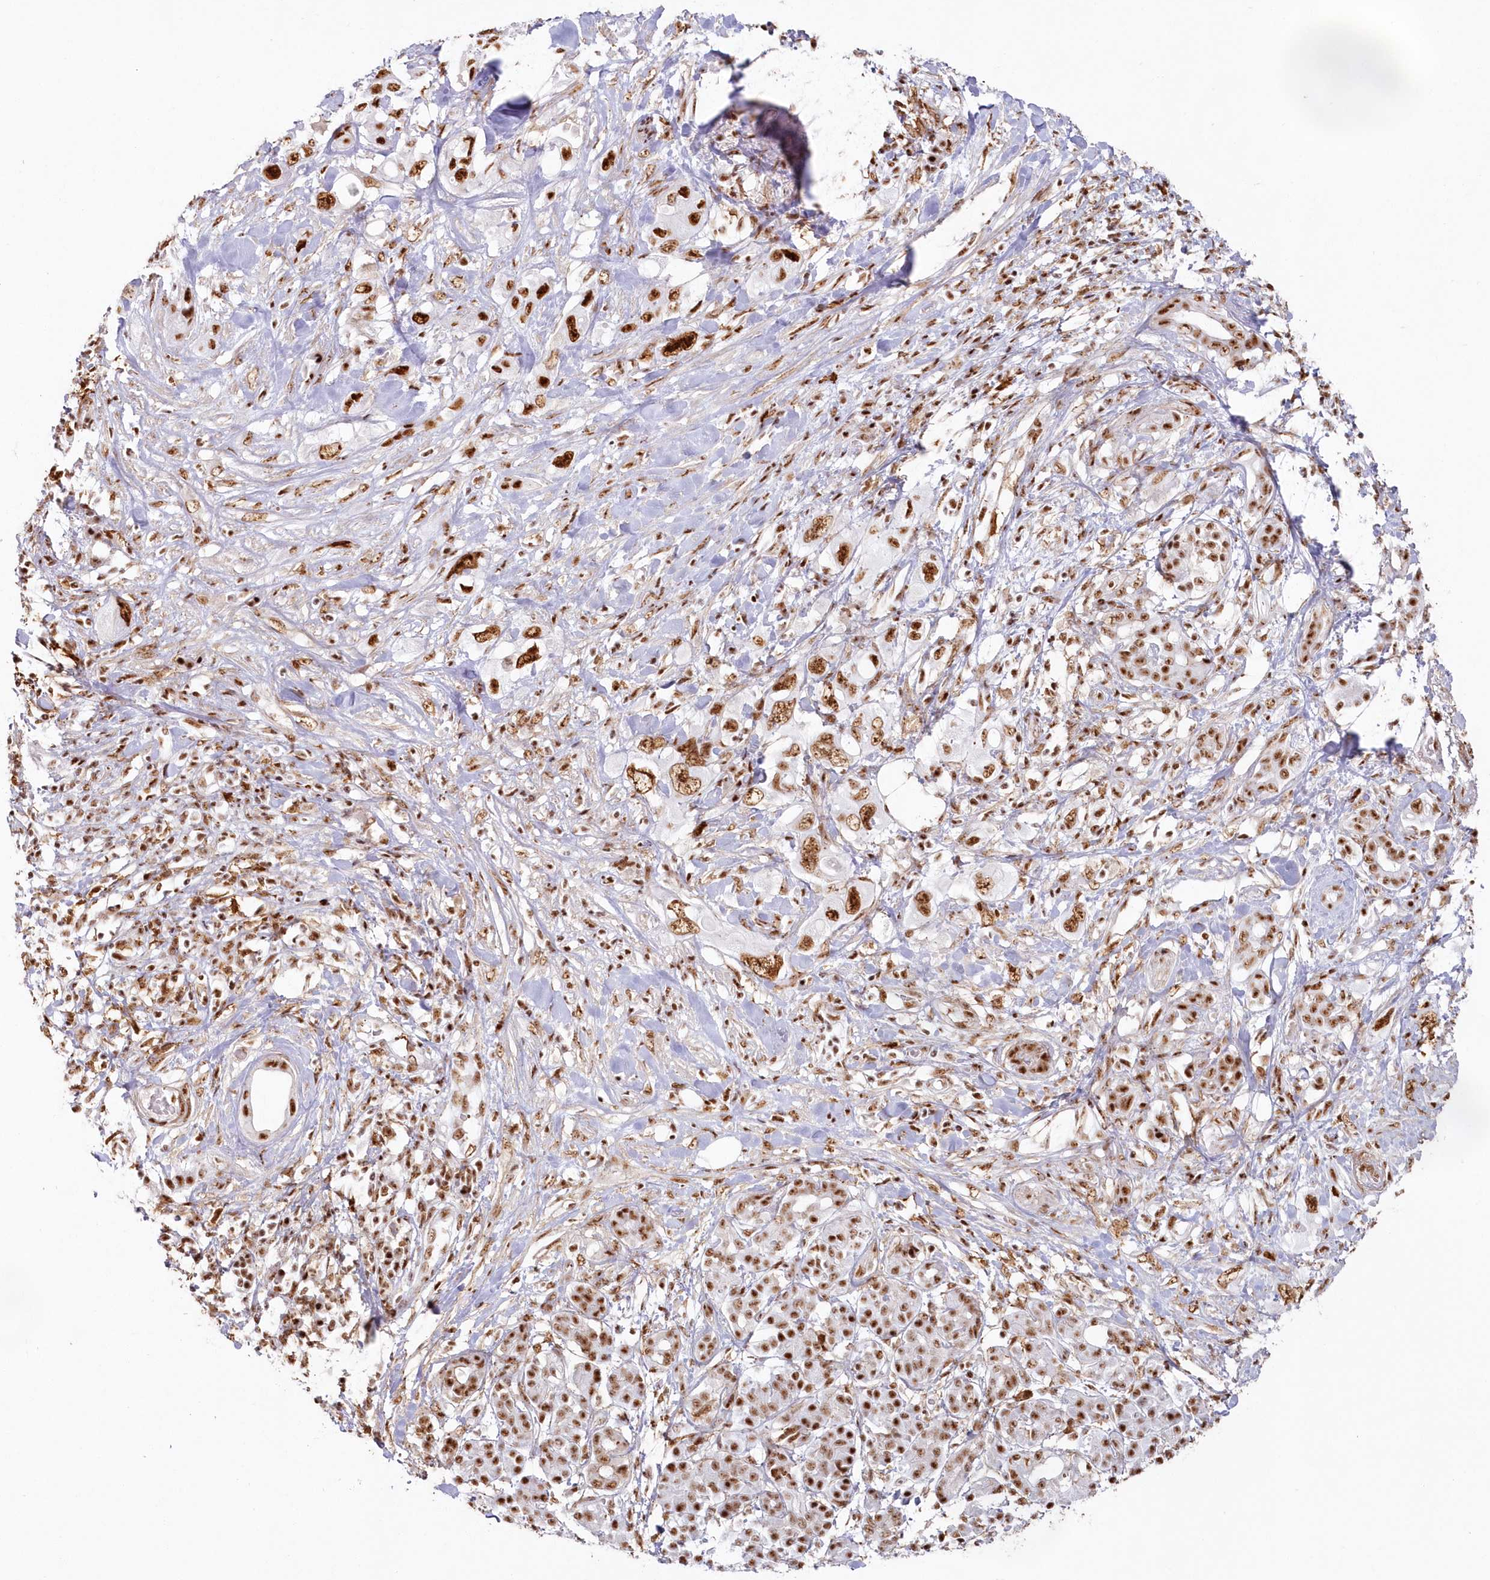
{"staining": {"intensity": "strong", "quantity": ">75%", "location": "nuclear"}, "tissue": "pancreatic cancer", "cell_type": "Tumor cells", "image_type": "cancer", "snomed": [{"axis": "morphology", "description": "Adenocarcinoma, NOS"}, {"axis": "topography", "description": "Pancreas"}], "caption": "Strong nuclear staining is seen in about >75% of tumor cells in pancreatic cancer (adenocarcinoma). (DAB IHC, brown staining for protein, blue staining for nuclei).", "gene": "DDX46", "patient": {"sex": "female", "age": 56}}